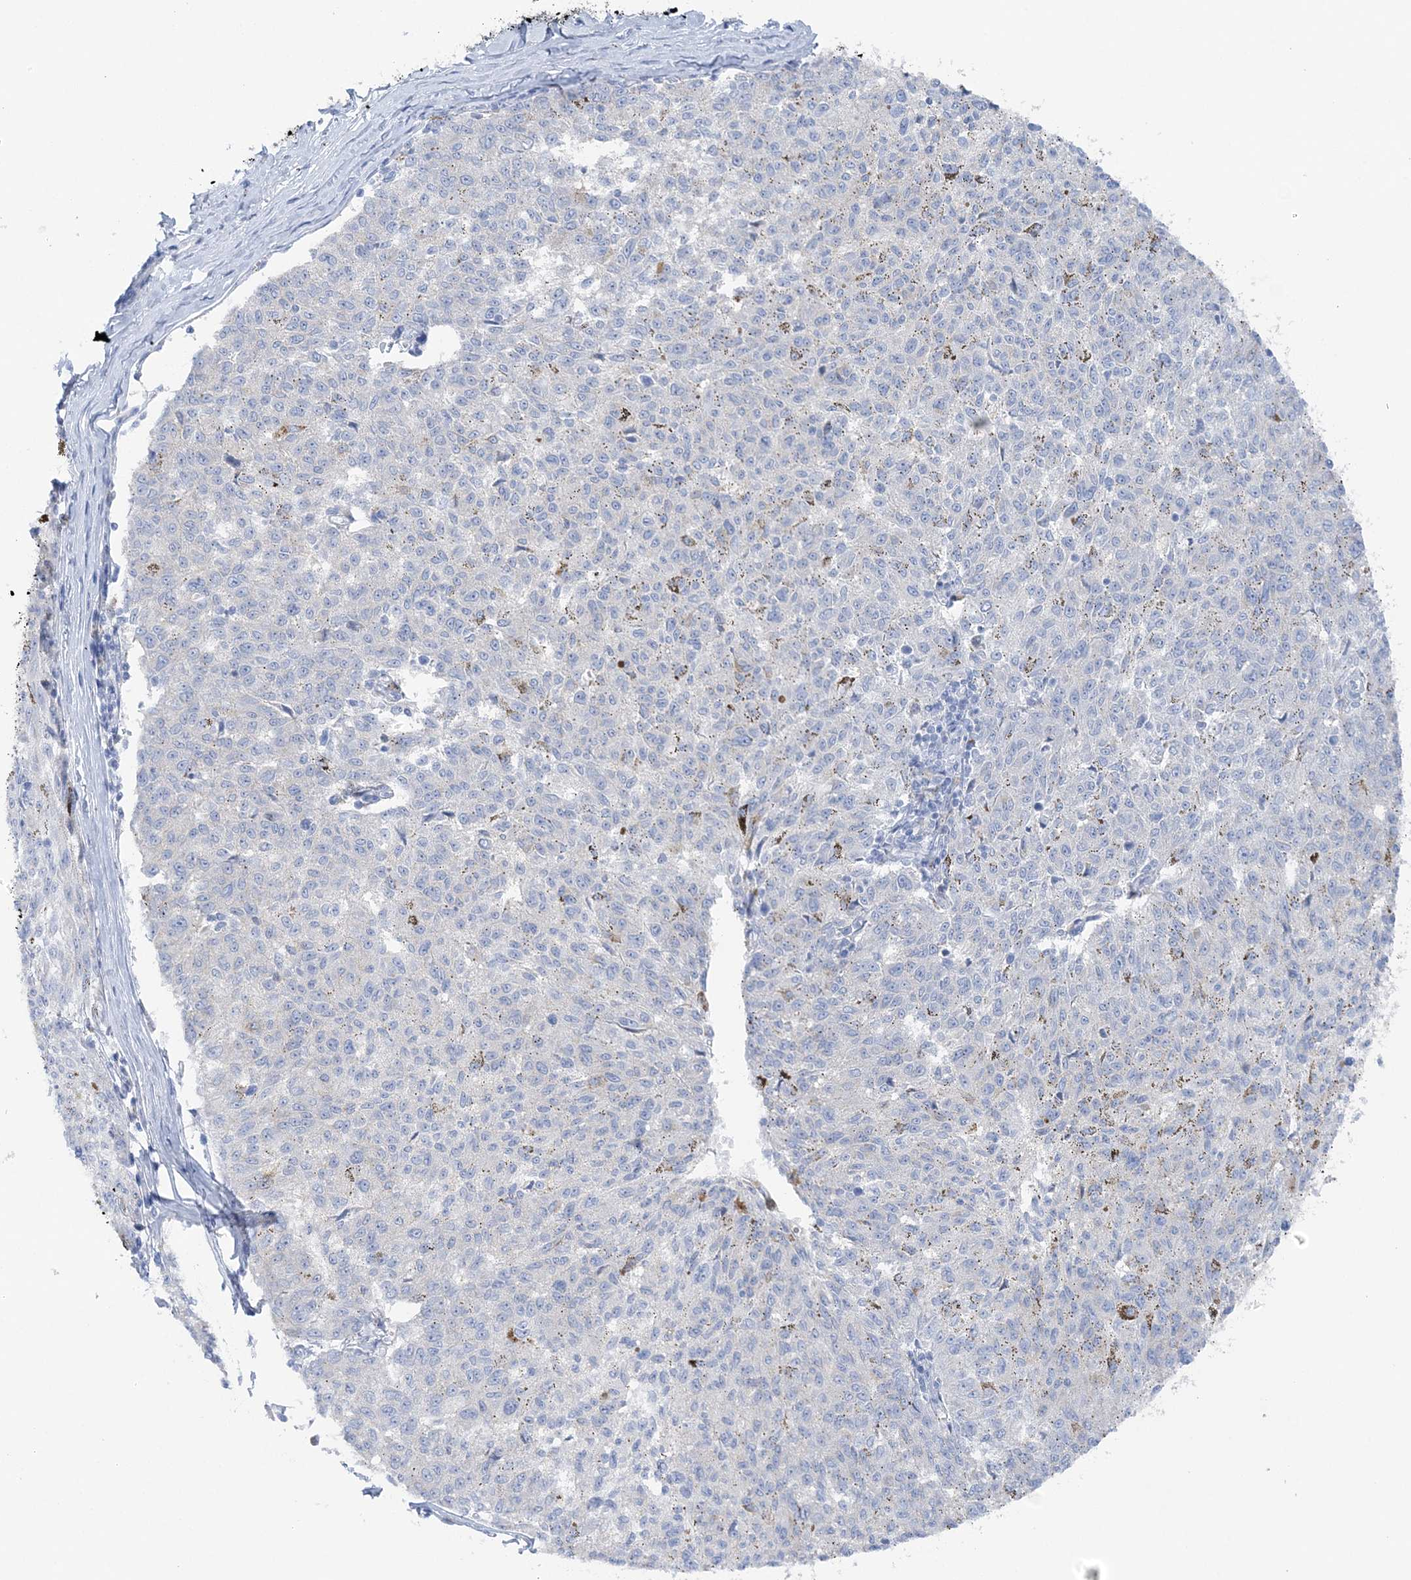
{"staining": {"intensity": "negative", "quantity": "none", "location": "none"}, "tissue": "melanoma", "cell_type": "Tumor cells", "image_type": "cancer", "snomed": [{"axis": "morphology", "description": "Malignant melanoma, NOS"}, {"axis": "topography", "description": "Skin"}], "caption": "IHC of human melanoma exhibits no staining in tumor cells.", "gene": "HMGCS1", "patient": {"sex": "female", "age": 72}}